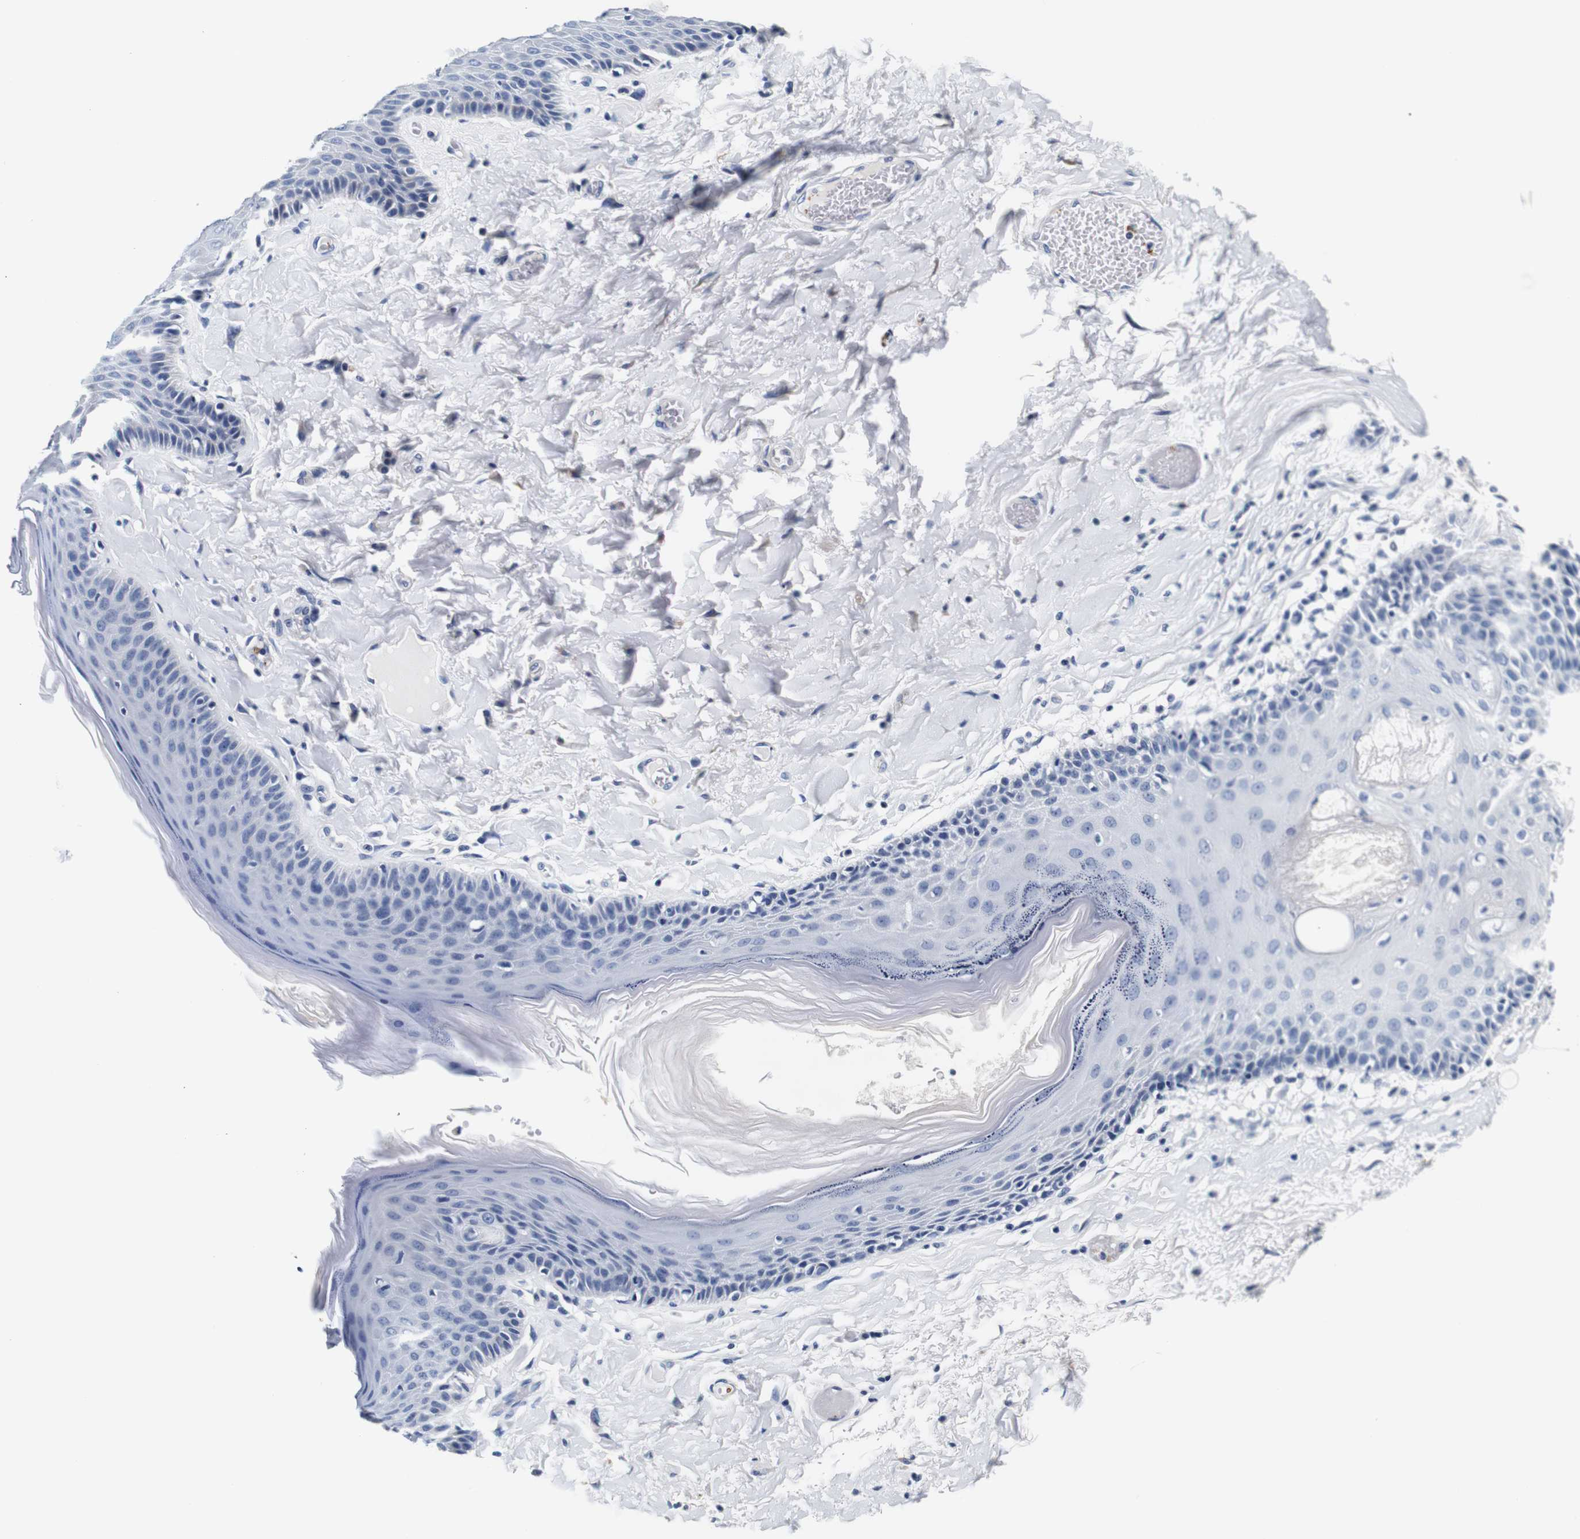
{"staining": {"intensity": "negative", "quantity": "none", "location": "none"}, "tissue": "skin", "cell_type": "Epidermal cells", "image_type": "normal", "snomed": [{"axis": "morphology", "description": "Normal tissue, NOS"}, {"axis": "topography", "description": "Anal"}], "caption": "Protein analysis of benign skin exhibits no significant expression in epidermal cells. Nuclei are stained in blue.", "gene": "GP1BA", "patient": {"sex": "male", "age": 69}}